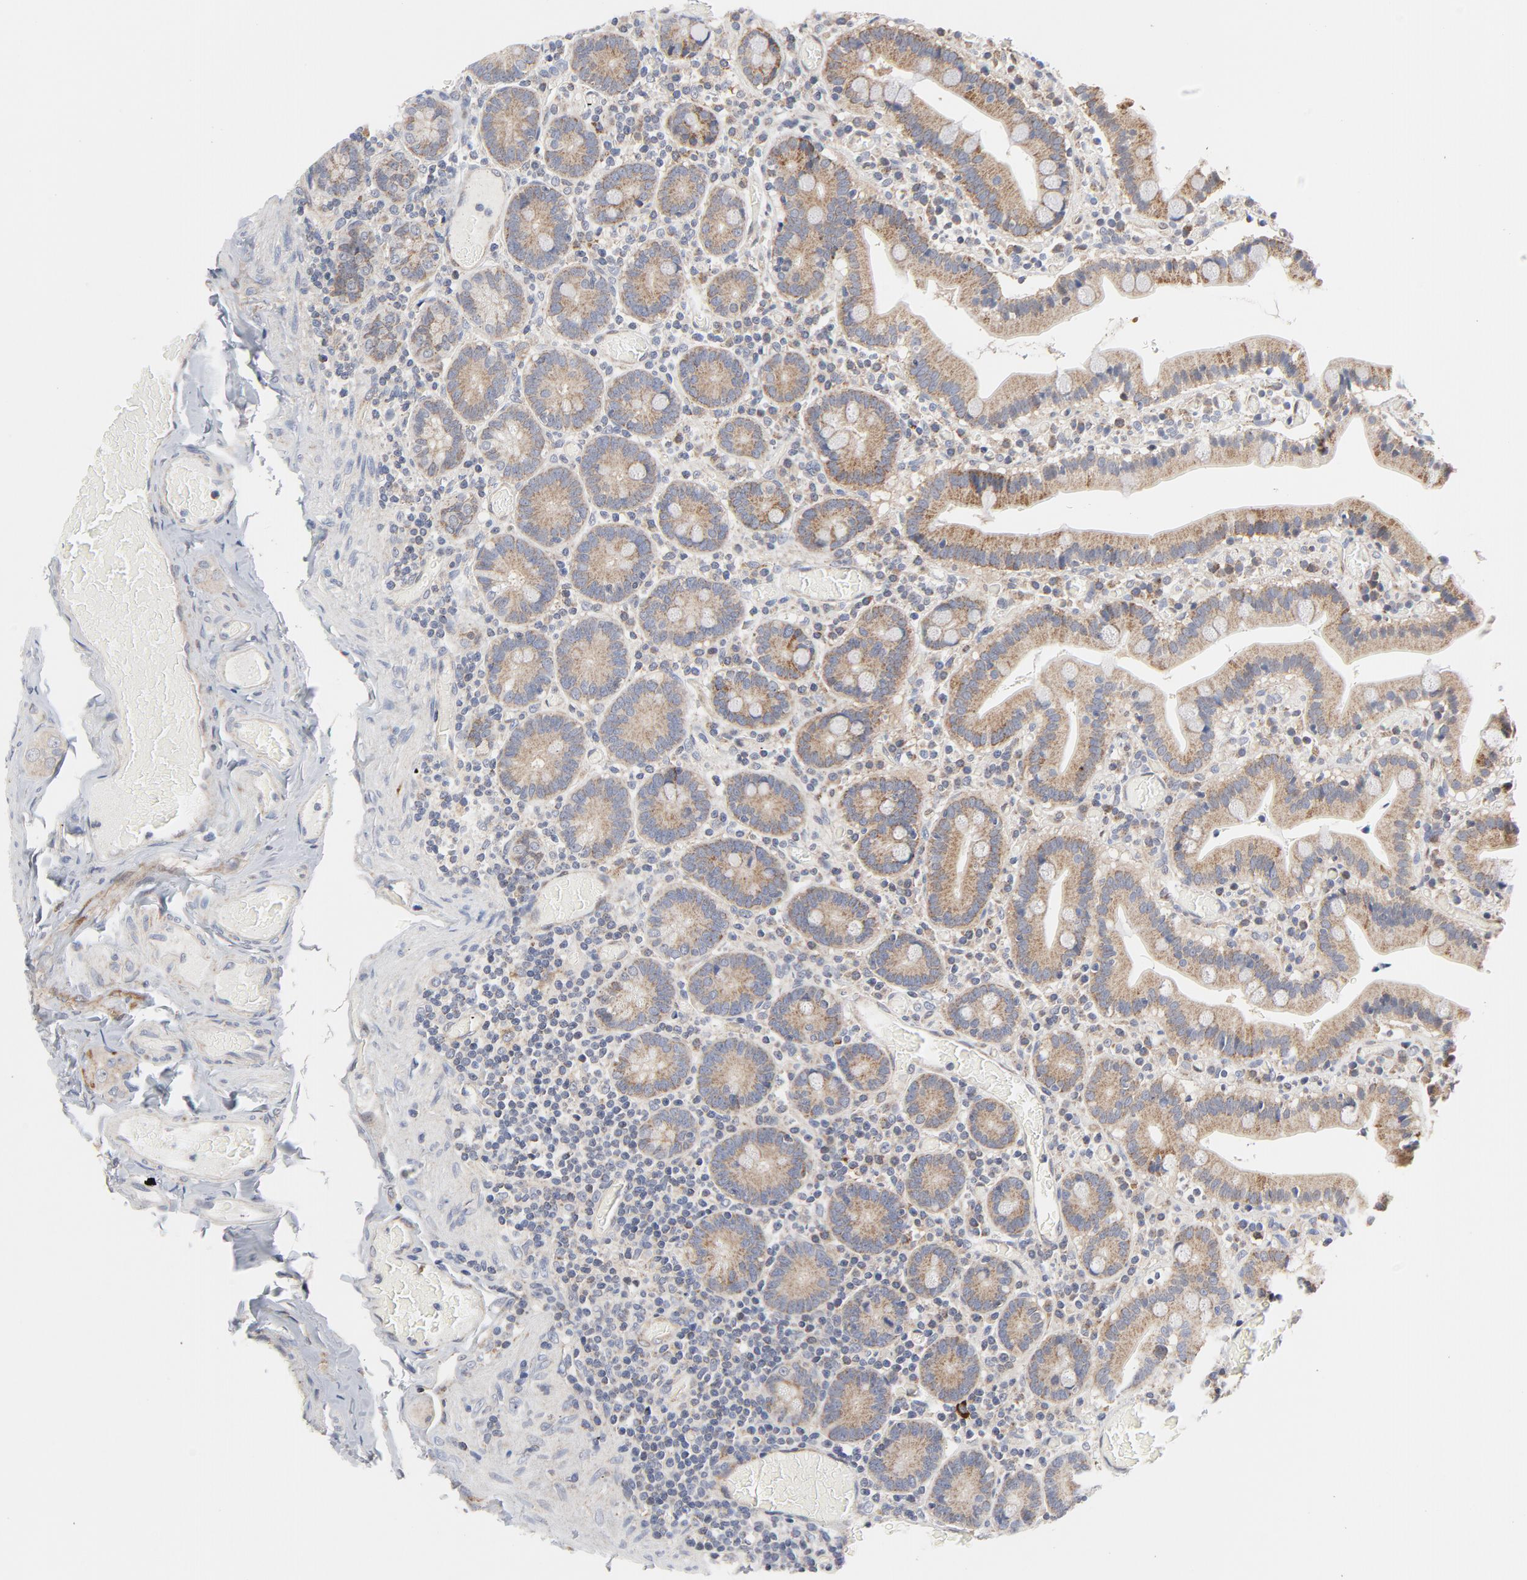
{"staining": {"intensity": "moderate", "quantity": ">75%", "location": "cytoplasmic/membranous"}, "tissue": "duodenum", "cell_type": "Glandular cells", "image_type": "normal", "snomed": [{"axis": "morphology", "description": "Normal tissue, NOS"}, {"axis": "topography", "description": "Duodenum"}], "caption": "Duodenum stained with IHC reveals moderate cytoplasmic/membranous expression in about >75% of glandular cells. The staining was performed using DAB to visualize the protein expression in brown, while the nuclei were stained in blue with hematoxylin (Magnification: 20x).", "gene": "RAPGEF4", "patient": {"sex": "female", "age": 53}}